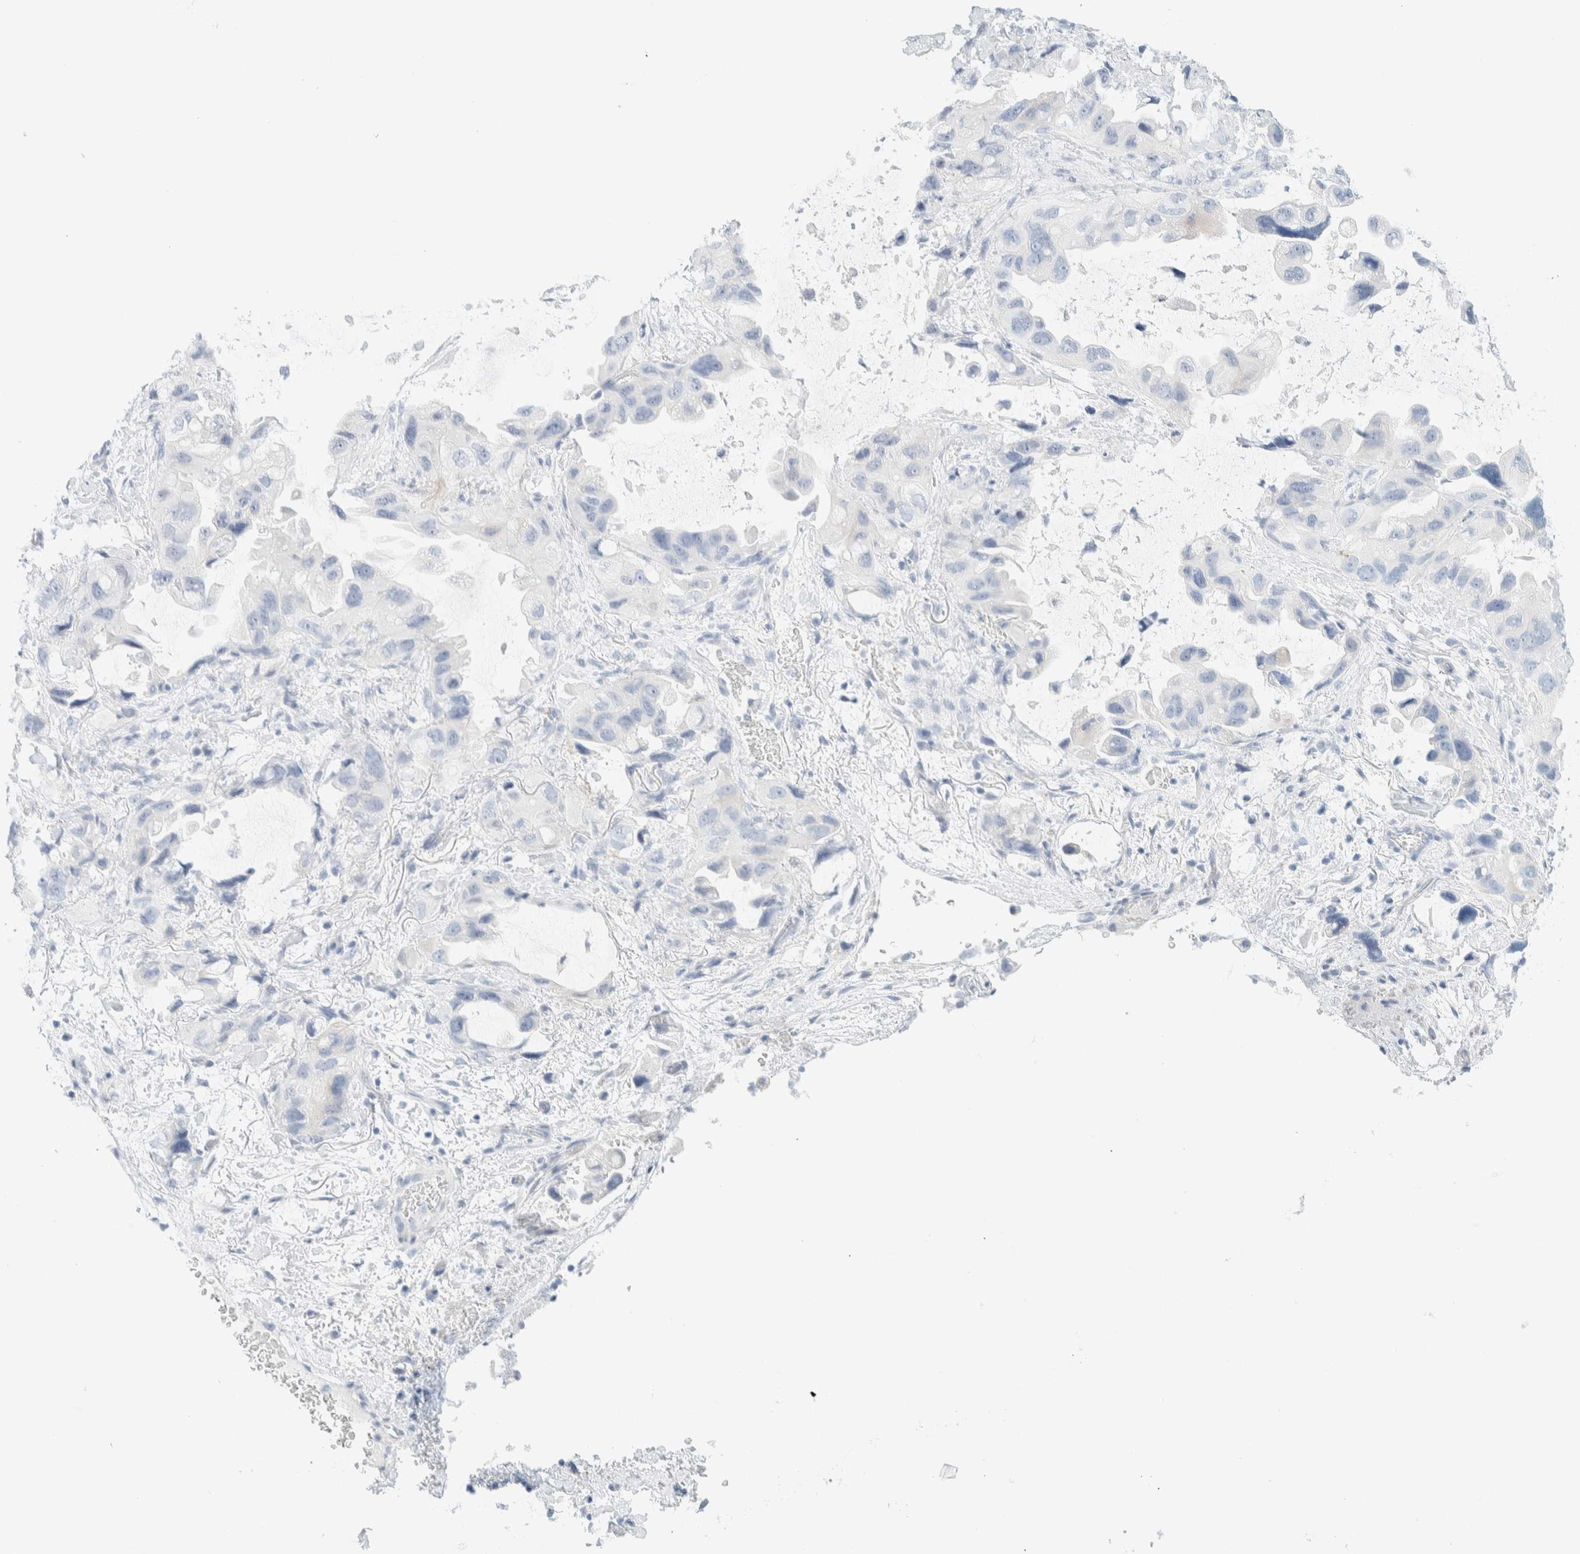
{"staining": {"intensity": "negative", "quantity": "none", "location": "none"}, "tissue": "lung cancer", "cell_type": "Tumor cells", "image_type": "cancer", "snomed": [{"axis": "morphology", "description": "Squamous cell carcinoma, NOS"}, {"axis": "topography", "description": "Lung"}], "caption": "Tumor cells are negative for protein expression in human lung cancer.", "gene": "ATCAY", "patient": {"sex": "female", "age": 73}}